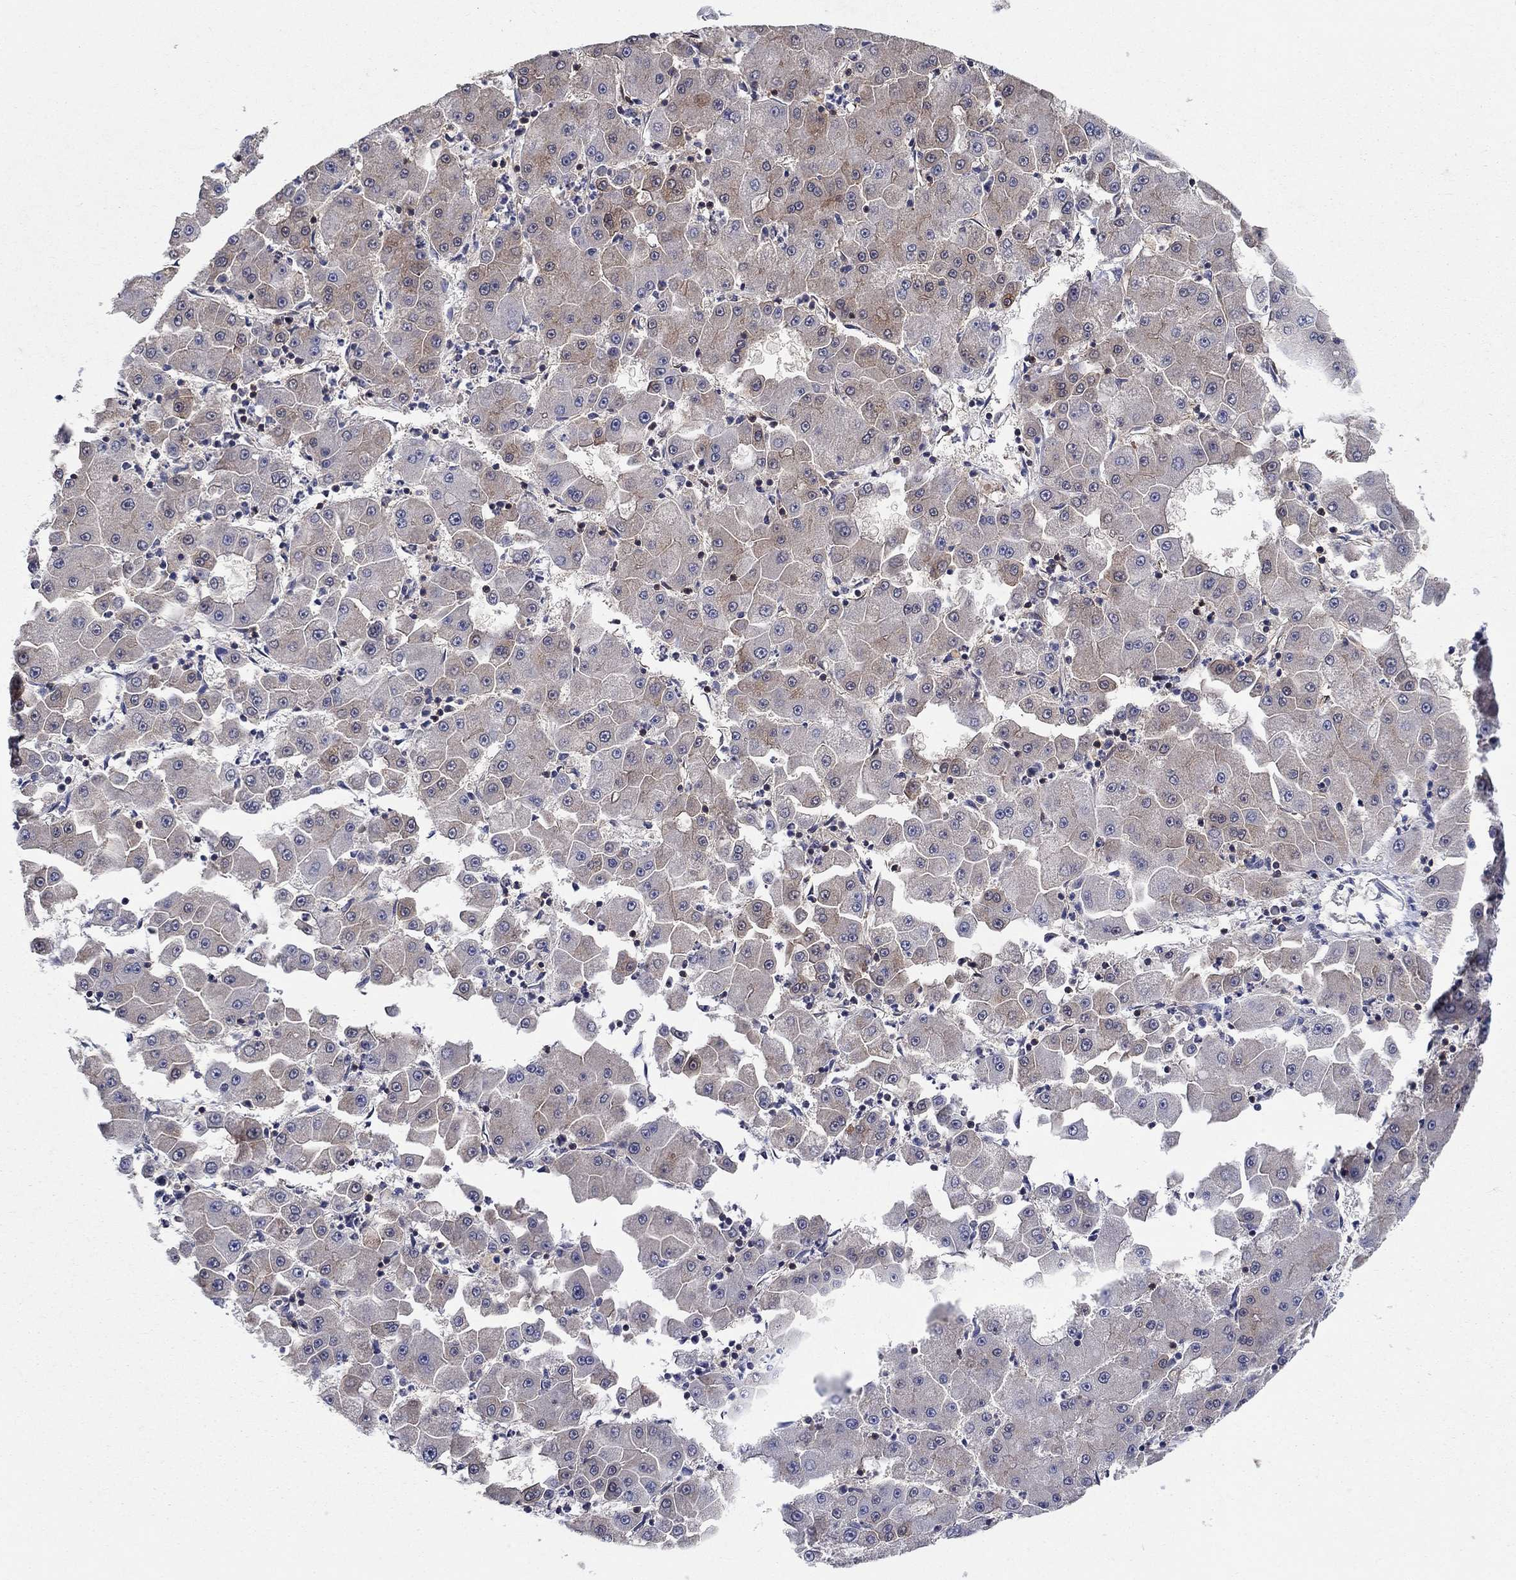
{"staining": {"intensity": "moderate", "quantity": "25%-75%", "location": "cytoplasmic/membranous"}, "tissue": "liver cancer", "cell_type": "Tumor cells", "image_type": "cancer", "snomed": [{"axis": "morphology", "description": "Carcinoma, Hepatocellular, NOS"}, {"axis": "topography", "description": "Liver"}], "caption": "This is an image of immunohistochemistry staining of liver cancer (hepatocellular carcinoma), which shows moderate expression in the cytoplasmic/membranous of tumor cells.", "gene": "AGFG2", "patient": {"sex": "male", "age": 73}}